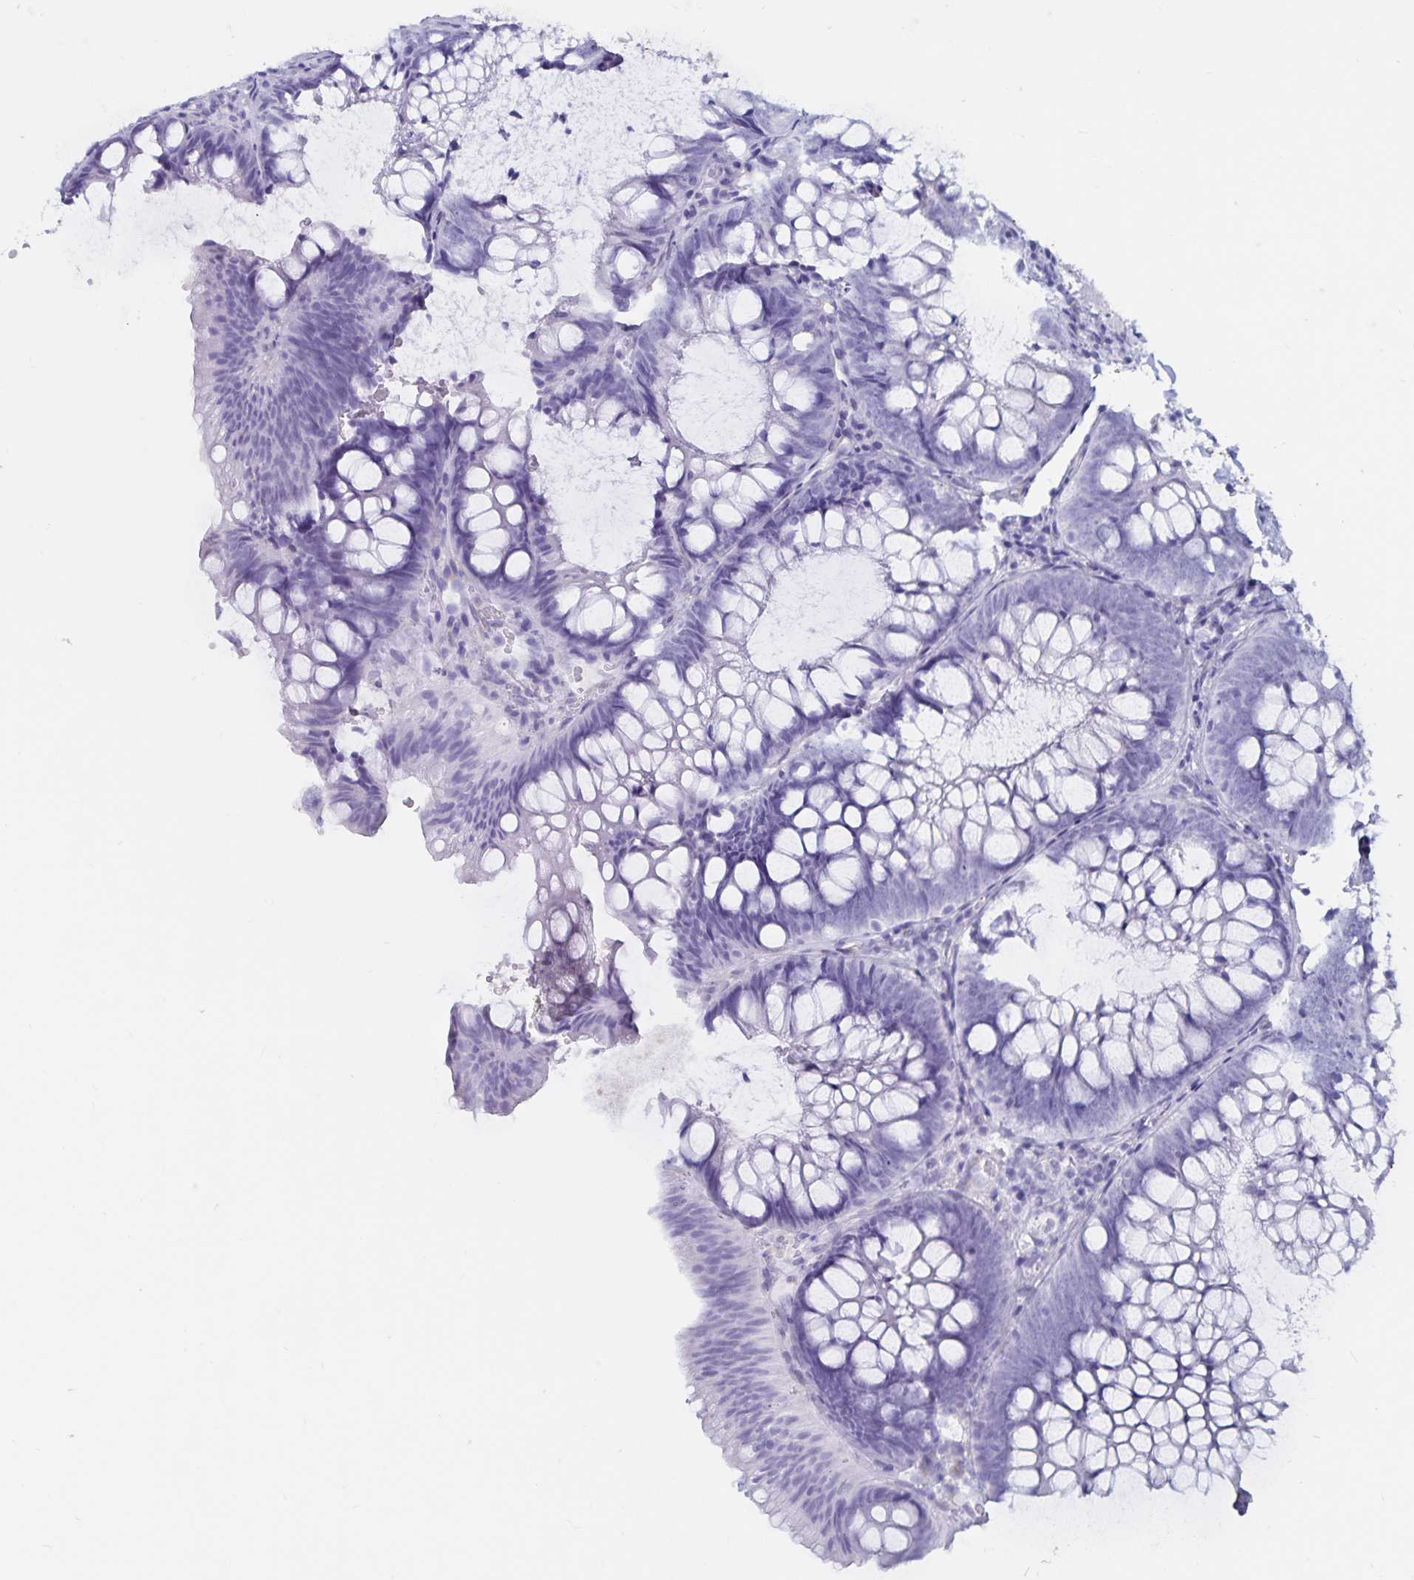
{"staining": {"intensity": "moderate", "quantity": "<25%", "location": "cytoplasmic/membranous"}, "tissue": "colon", "cell_type": "Glandular cells", "image_type": "normal", "snomed": [{"axis": "morphology", "description": "Normal tissue, NOS"}, {"axis": "morphology", "description": "Adenoma, NOS"}, {"axis": "topography", "description": "Soft tissue"}, {"axis": "topography", "description": "Colon"}], "caption": "A brown stain highlights moderate cytoplasmic/membranous expression of a protein in glandular cells of unremarkable colon.", "gene": "GPR137", "patient": {"sex": "male", "age": 47}}